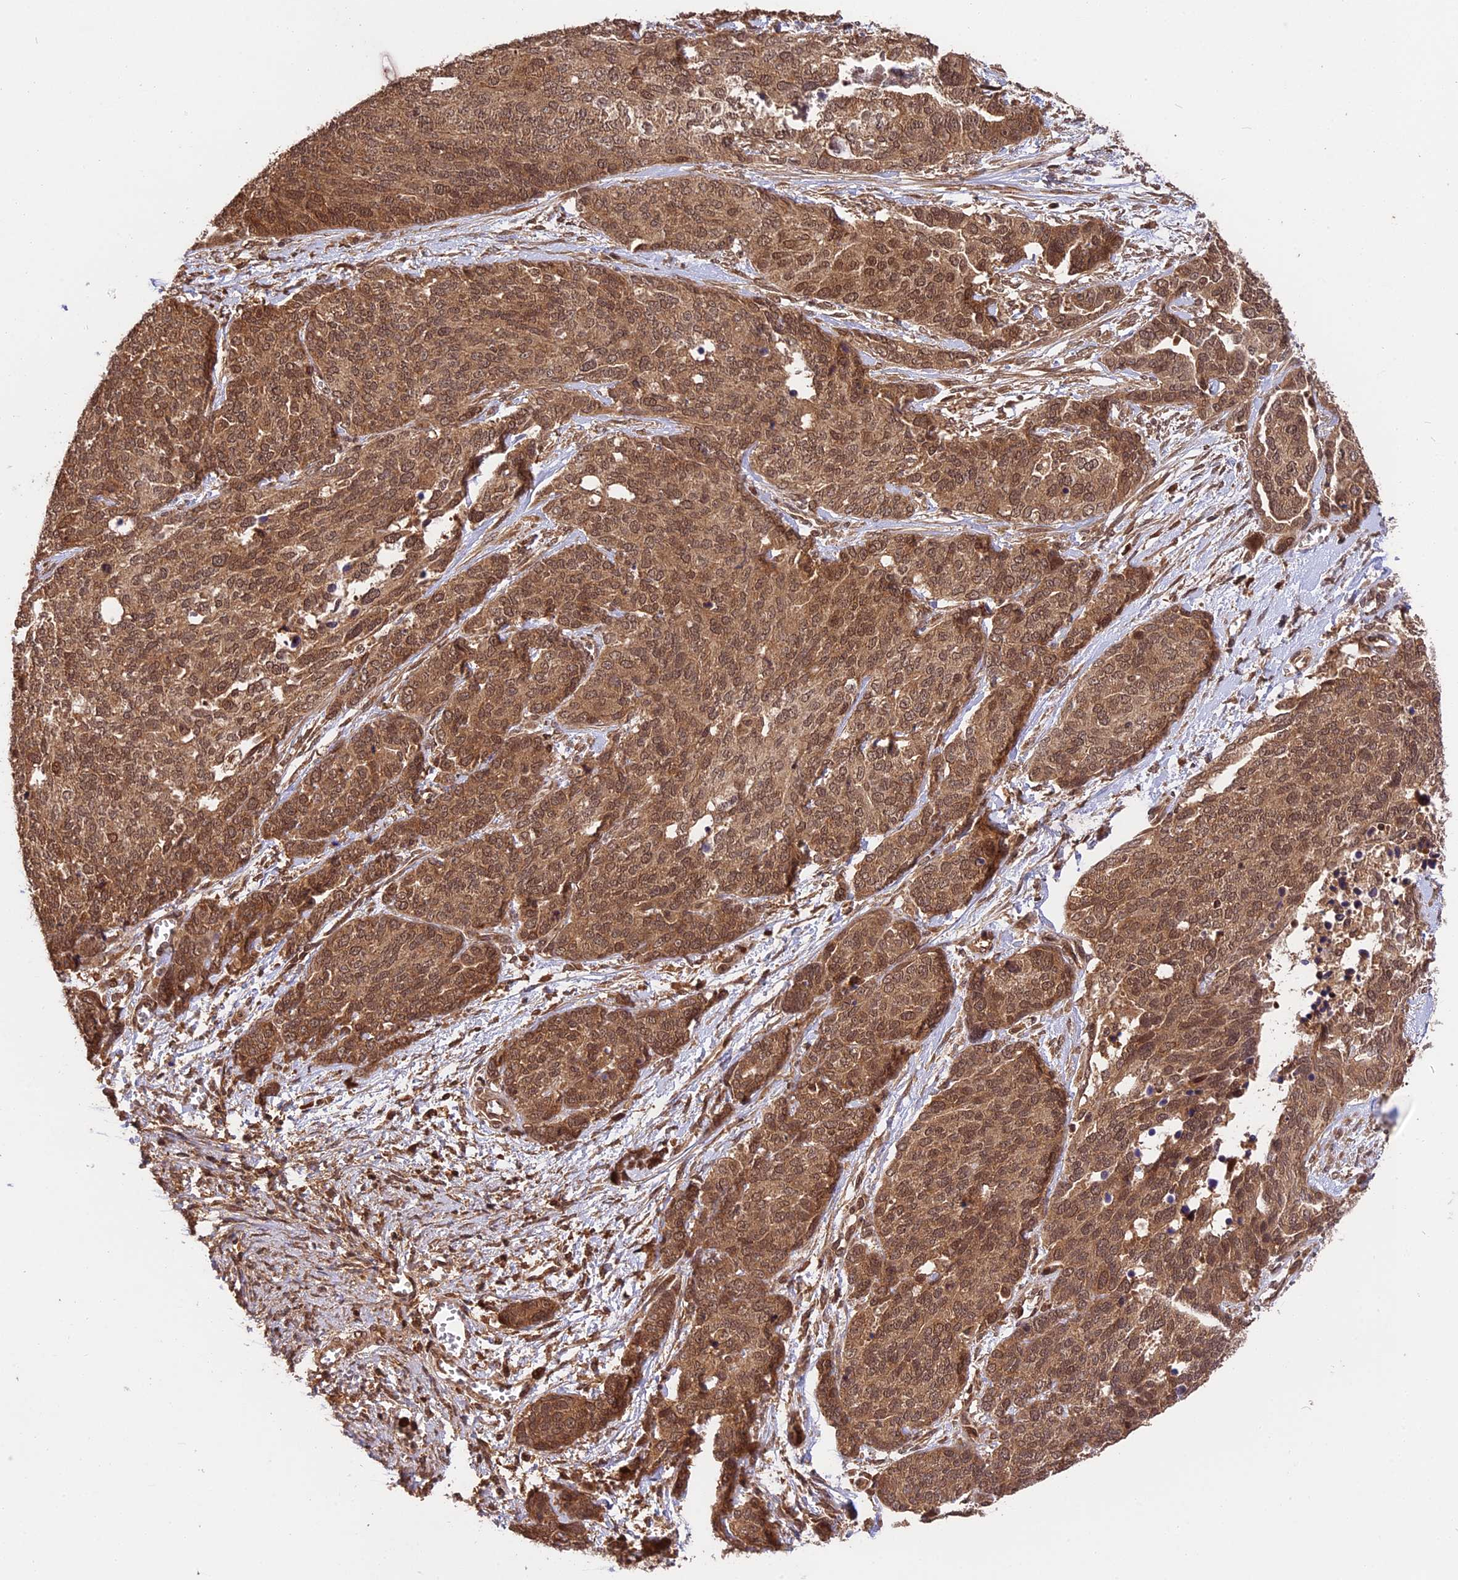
{"staining": {"intensity": "moderate", "quantity": ">75%", "location": "cytoplasmic/membranous,nuclear"}, "tissue": "ovarian cancer", "cell_type": "Tumor cells", "image_type": "cancer", "snomed": [{"axis": "morphology", "description": "Cystadenocarcinoma, serous, NOS"}, {"axis": "topography", "description": "Ovary"}], "caption": "Serous cystadenocarcinoma (ovarian) stained for a protein (brown) exhibits moderate cytoplasmic/membranous and nuclear positive expression in approximately >75% of tumor cells.", "gene": "ESCO1", "patient": {"sex": "female", "age": 44}}